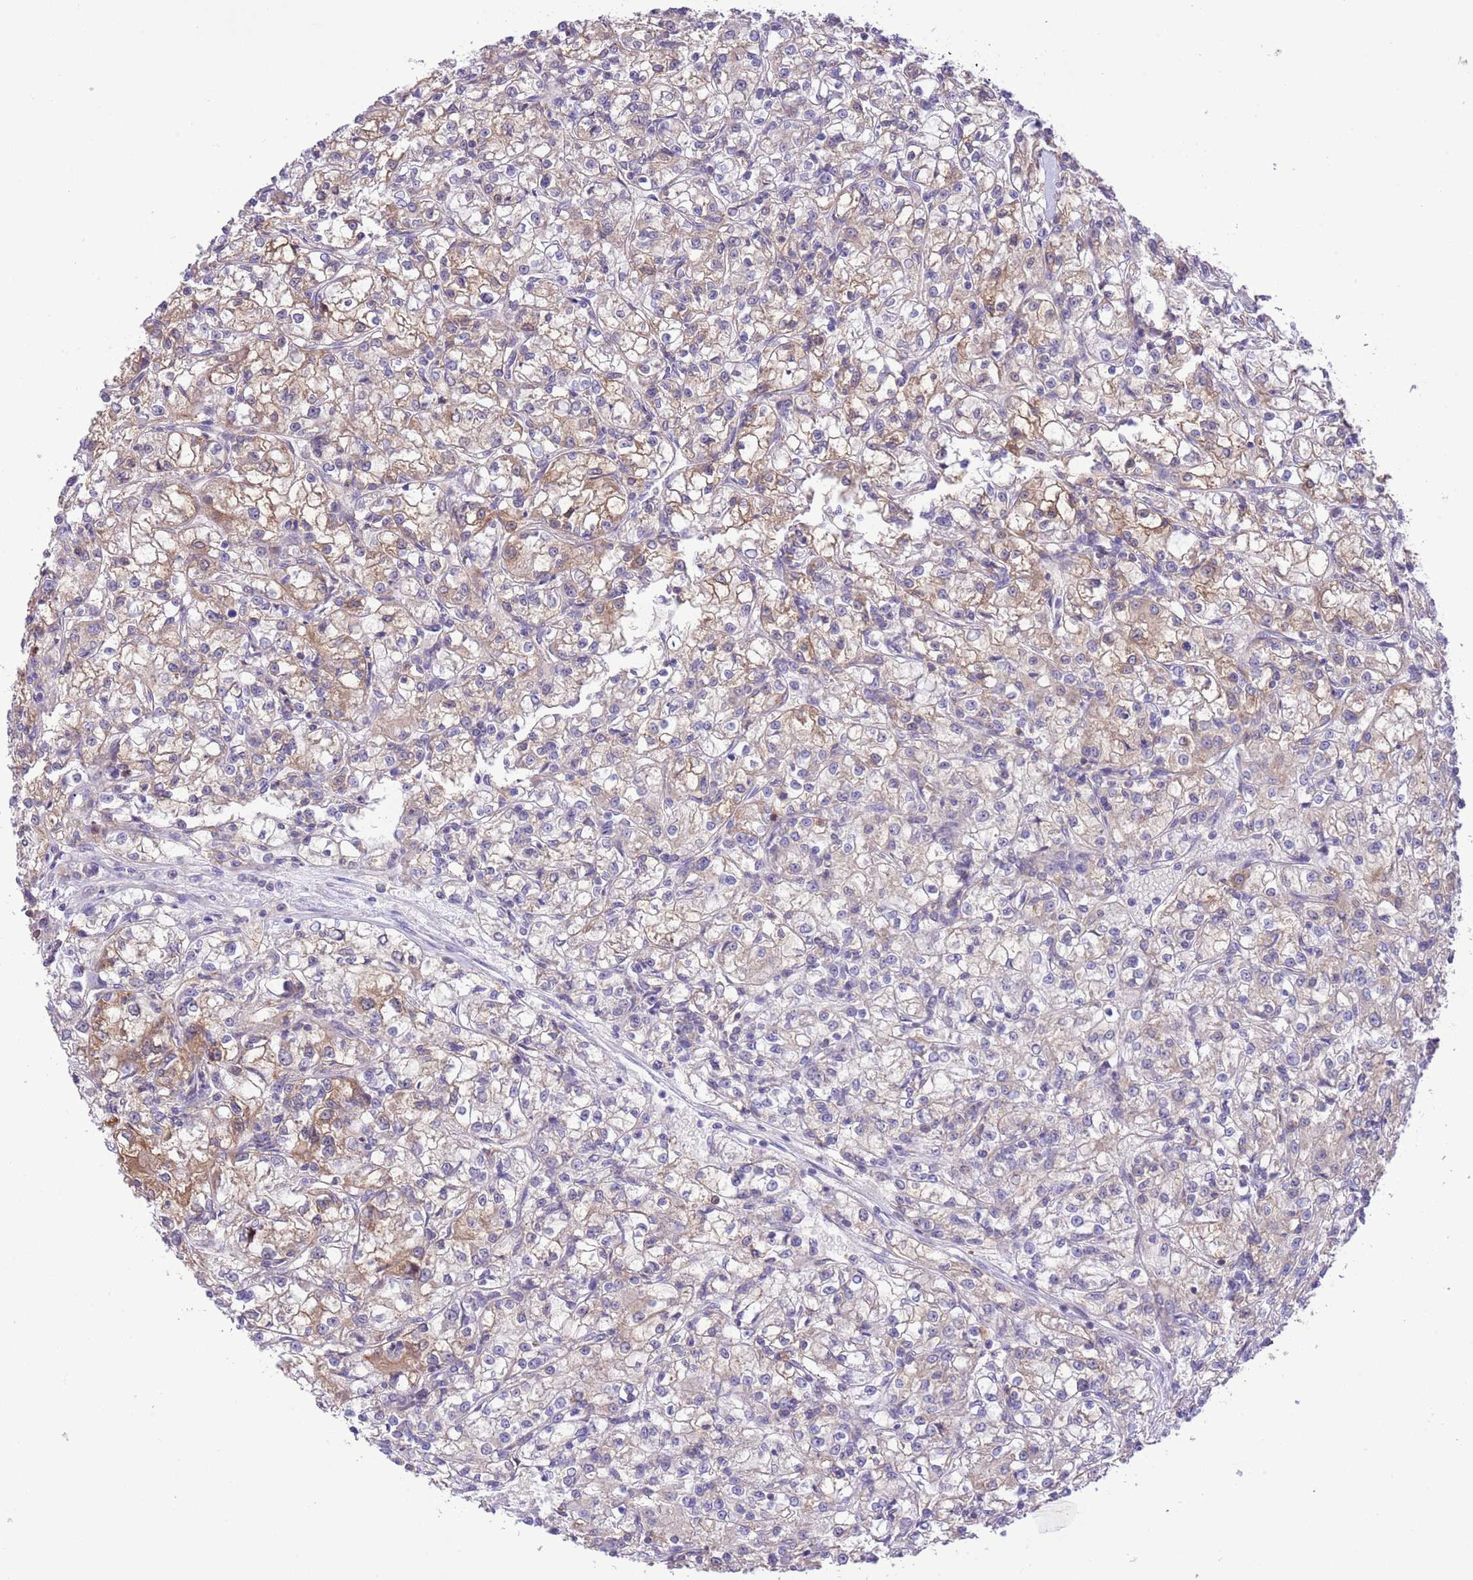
{"staining": {"intensity": "weak", "quantity": "25%-75%", "location": "cytoplasmic/membranous"}, "tissue": "renal cancer", "cell_type": "Tumor cells", "image_type": "cancer", "snomed": [{"axis": "morphology", "description": "Adenocarcinoma, NOS"}, {"axis": "topography", "description": "Kidney"}], "caption": "Immunohistochemistry (DAB) staining of adenocarcinoma (renal) demonstrates weak cytoplasmic/membranous protein staining in about 25%-75% of tumor cells. (DAB IHC, brown staining for protein, blue staining for nuclei).", "gene": "PRR32", "patient": {"sex": "female", "age": 59}}